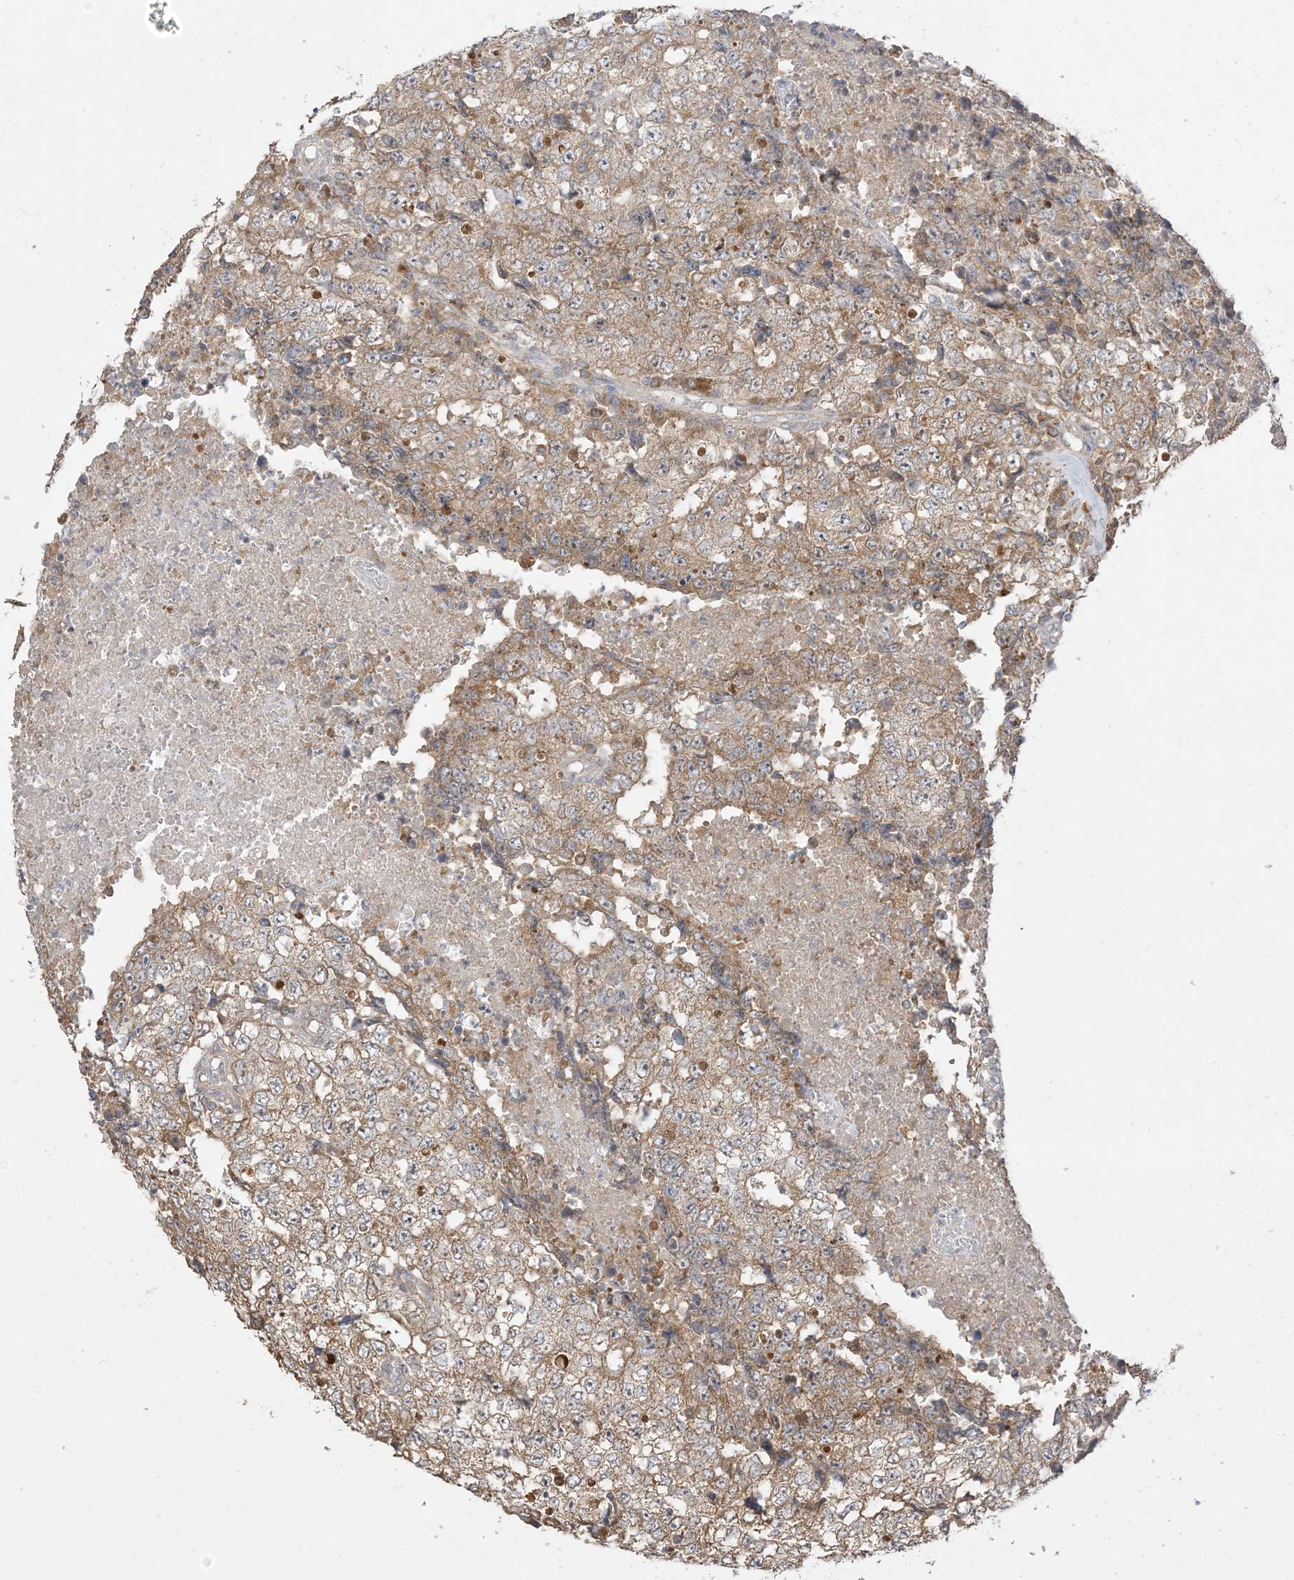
{"staining": {"intensity": "moderate", "quantity": ">75%", "location": "cytoplasmic/membranous"}, "tissue": "testis cancer", "cell_type": "Tumor cells", "image_type": "cancer", "snomed": [{"axis": "morphology", "description": "Necrosis, NOS"}, {"axis": "morphology", "description": "Carcinoma, Embryonal, NOS"}, {"axis": "topography", "description": "Testis"}], "caption": "A brown stain shows moderate cytoplasmic/membranous staining of a protein in testis embryonal carcinoma tumor cells.", "gene": "SIRT3", "patient": {"sex": "male", "age": 19}}